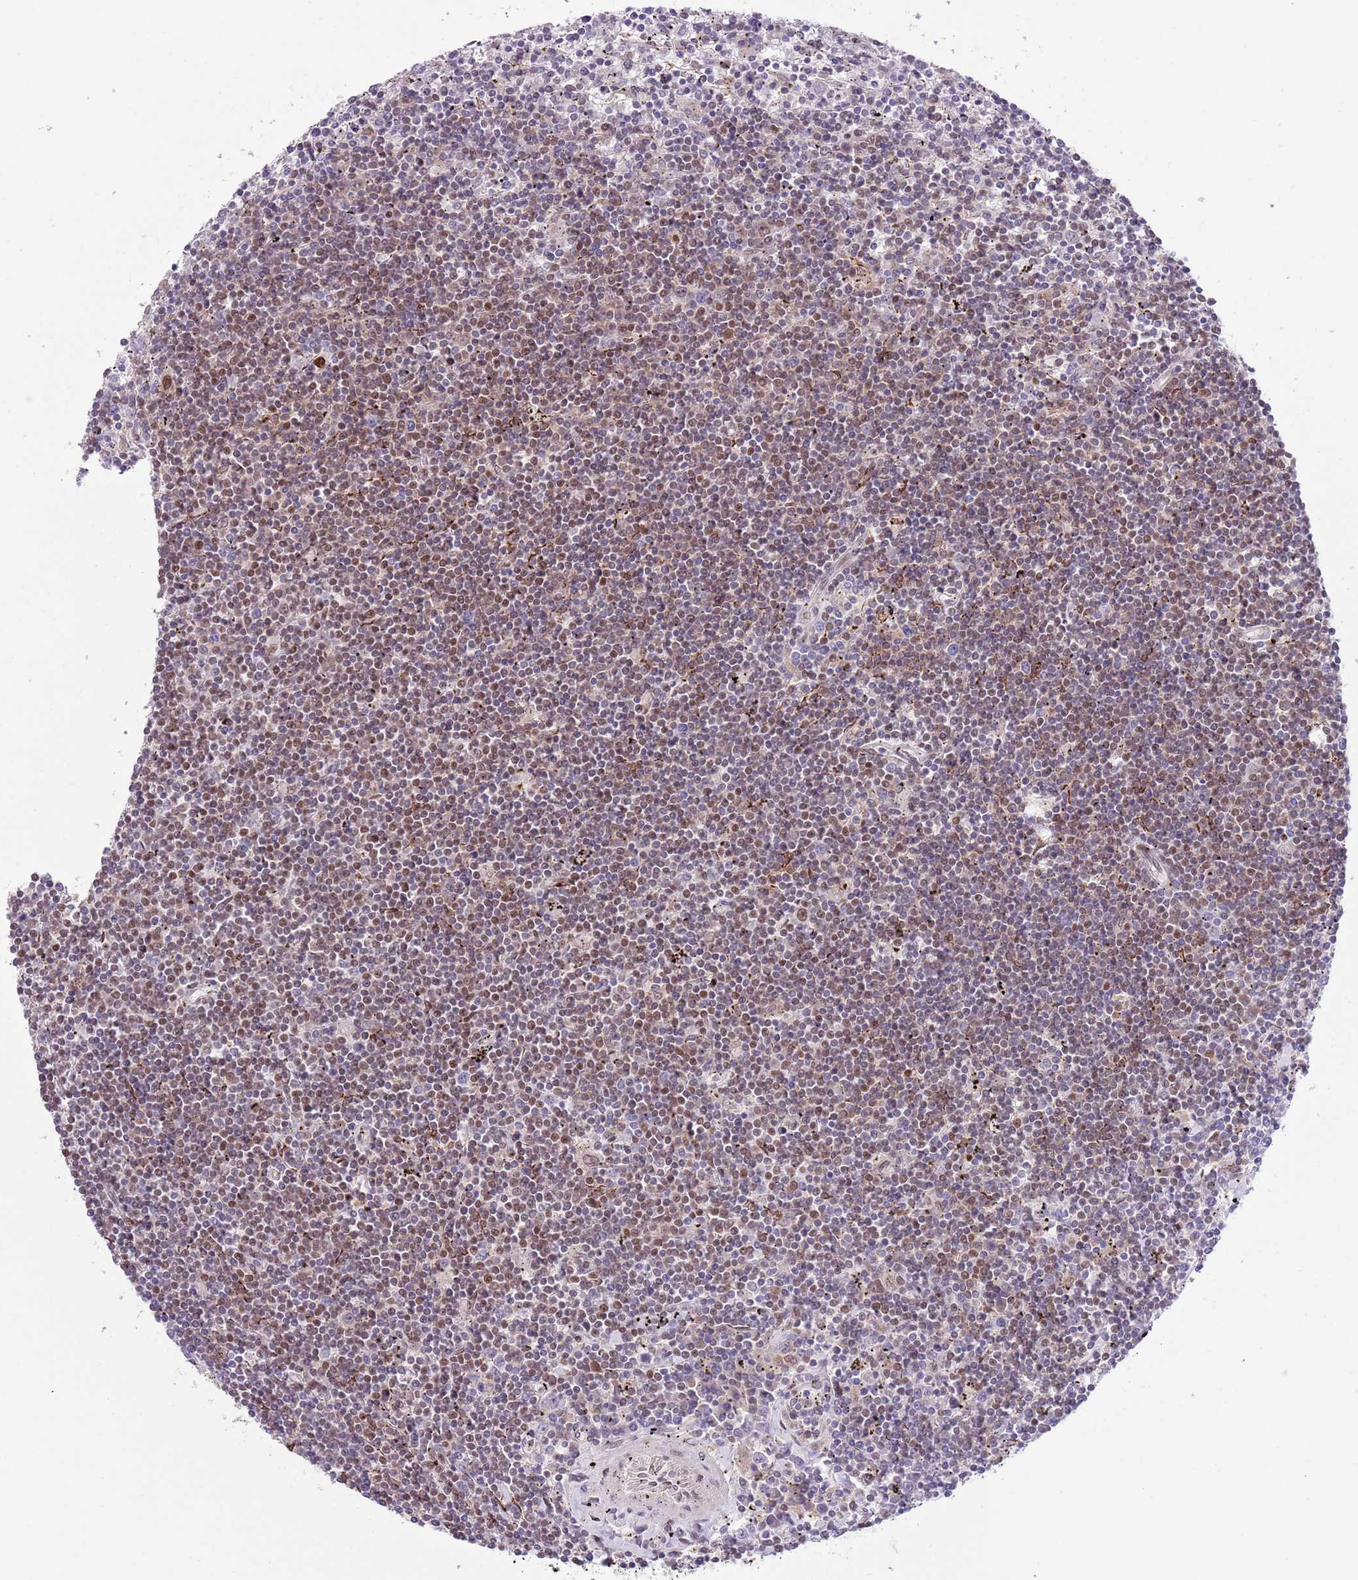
{"staining": {"intensity": "moderate", "quantity": "25%-75%", "location": "cytoplasmic/membranous,nuclear"}, "tissue": "lymphoma", "cell_type": "Tumor cells", "image_type": "cancer", "snomed": [{"axis": "morphology", "description": "Malignant lymphoma, non-Hodgkin's type, Low grade"}, {"axis": "topography", "description": "Spleen"}], "caption": "Moderate cytoplasmic/membranous and nuclear positivity is identified in approximately 25%-75% of tumor cells in lymphoma. Nuclei are stained in blue.", "gene": "CCND2", "patient": {"sex": "male", "age": 76}}